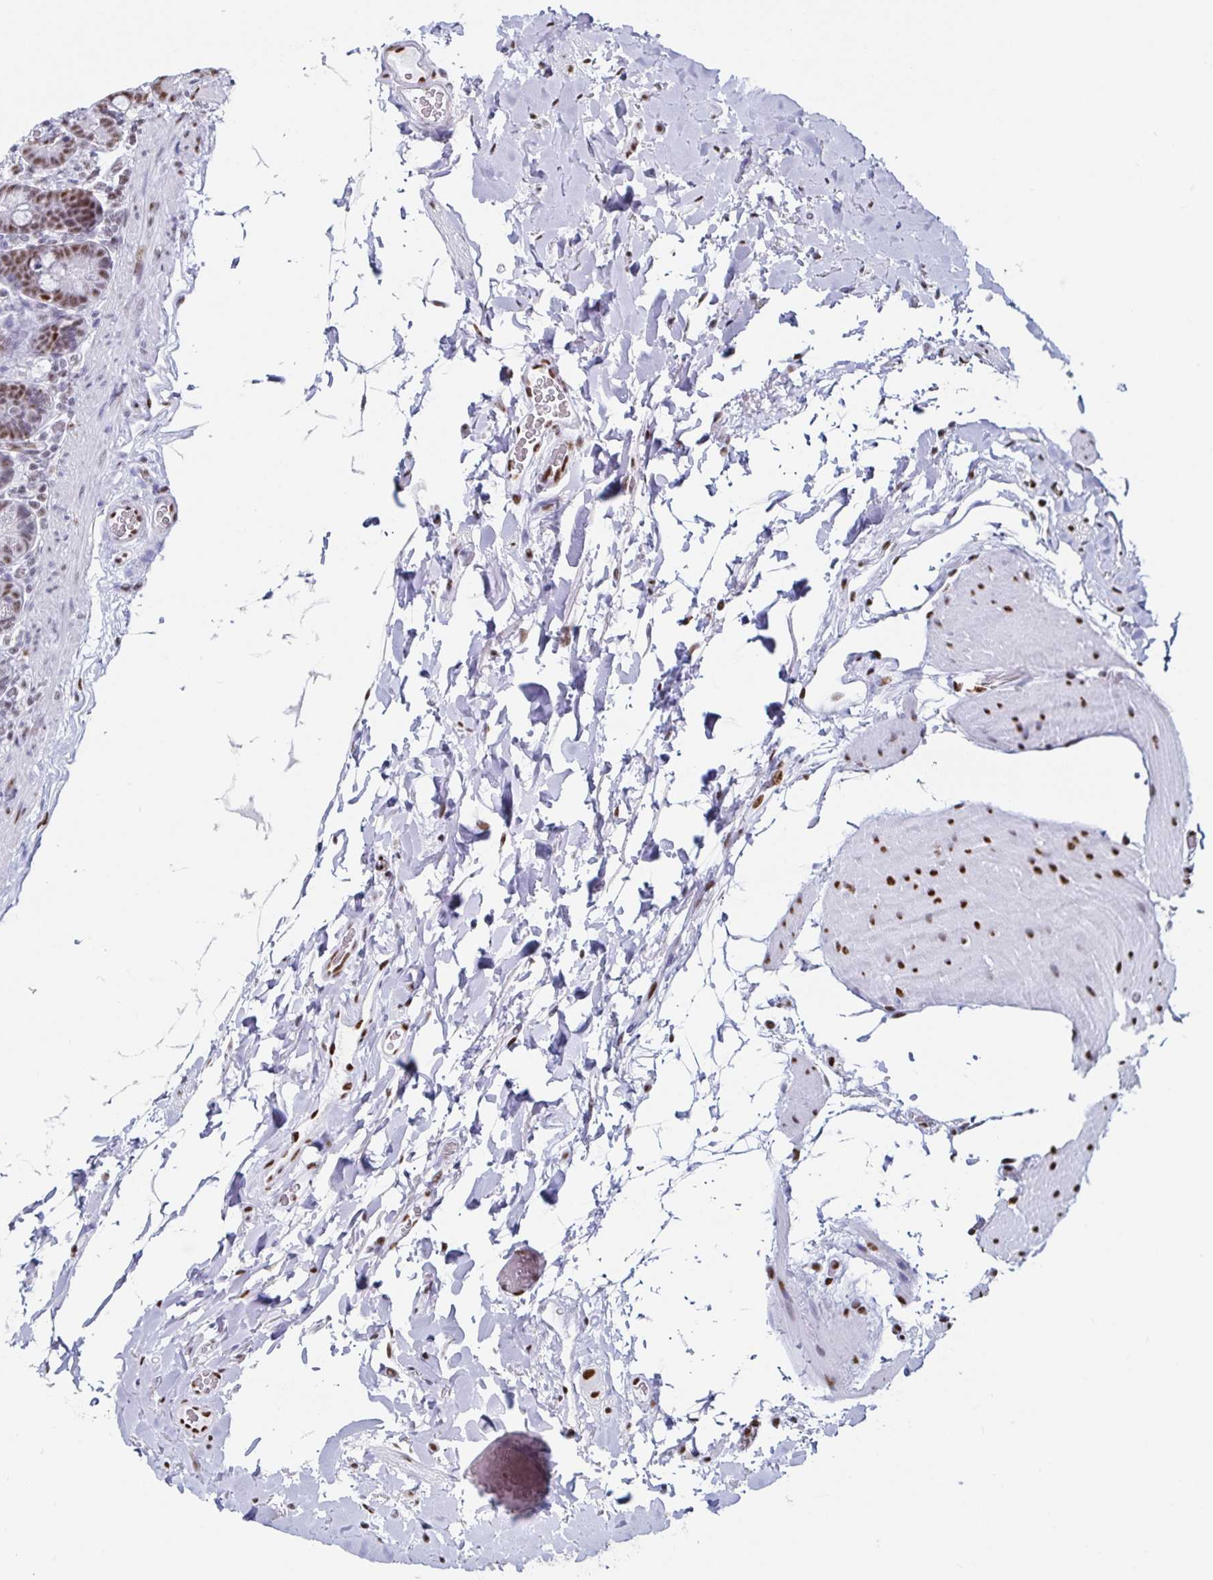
{"staining": {"intensity": "moderate", "quantity": "<25%", "location": "nuclear"}, "tissue": "duodenum", "cell_type": "Glandular cells", "image_type": "normal", "snomed": [{"axis": "morphology", "description": "Normal tissue, NOS"}, {"axis": "topography", "description": "Duodenum"}], "caption": "IHC (DAB (3,3'-diaminobenzidine)) staining of benign duodenum shows moderate nuclear protein expression in about <25% of glandular cells. (DAB IHC, brown staining for protein, blue staining for nuclei).", "gene": "DDX39B", "patient": {"sex": "female", "age": 62}}